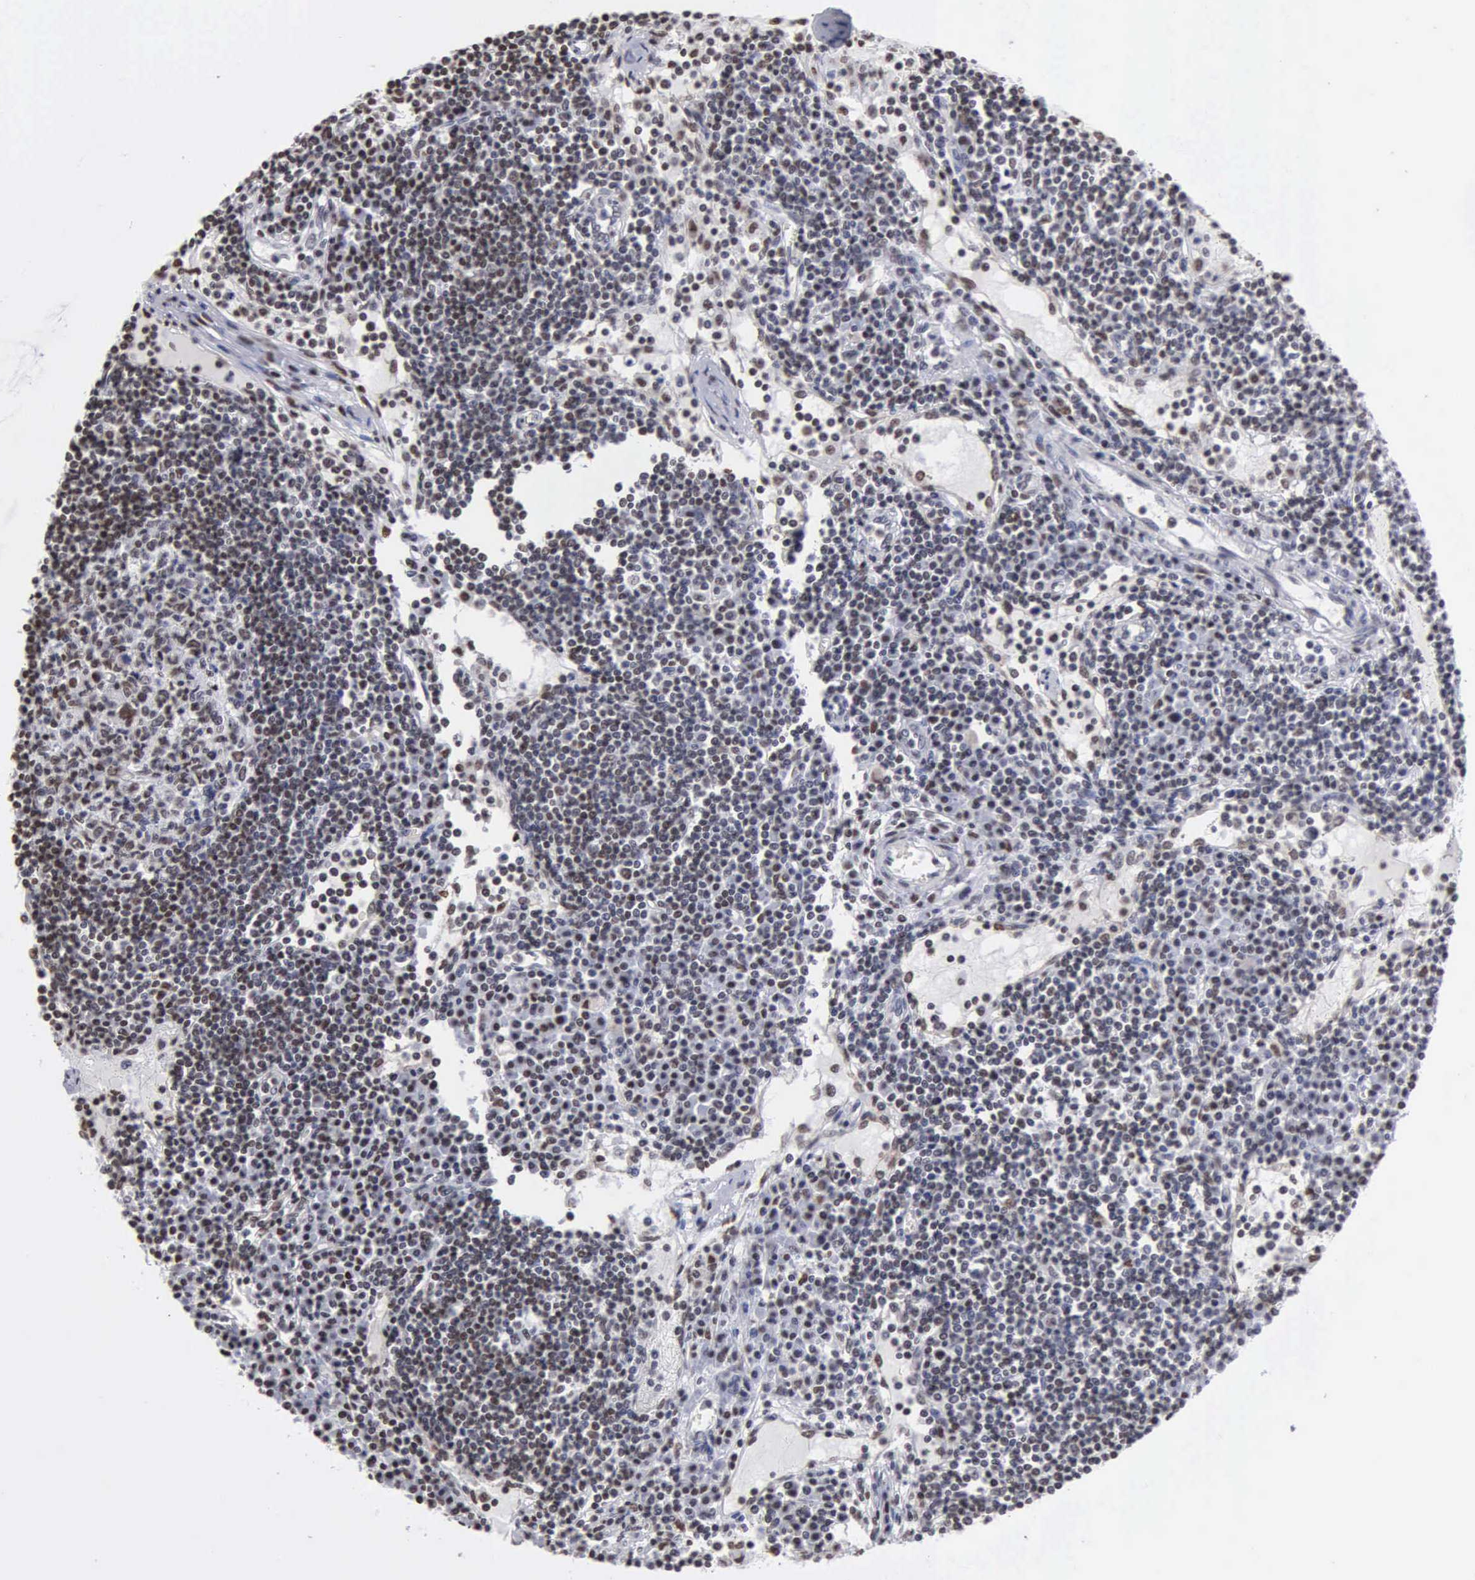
{"staining": {"intensity": "moderate", "quantity": "25%-75%", "location": "nuclear"}, "tissue": "lymph node", "cell_type": "Germinal center cells", "image_type": "normal", "snomed": [{"axis": "morphology", "description": "Normal tissue, NOS"}, {"axis": "topography", "description": "Lymph node"}], "caption": "Immunohistochemistry of normal lymph node displays medium levels of moderate nuclear staining in about 25%-75% of germinal center cells. The protein is stained brown, and the nuclei are stained in blue (DAB (3,3'-diaminobenzidine) IHC with brightfield microscopy, high magnification).", "gene": "CCNG1", "patient": {"sex": "female", "age": 62}}